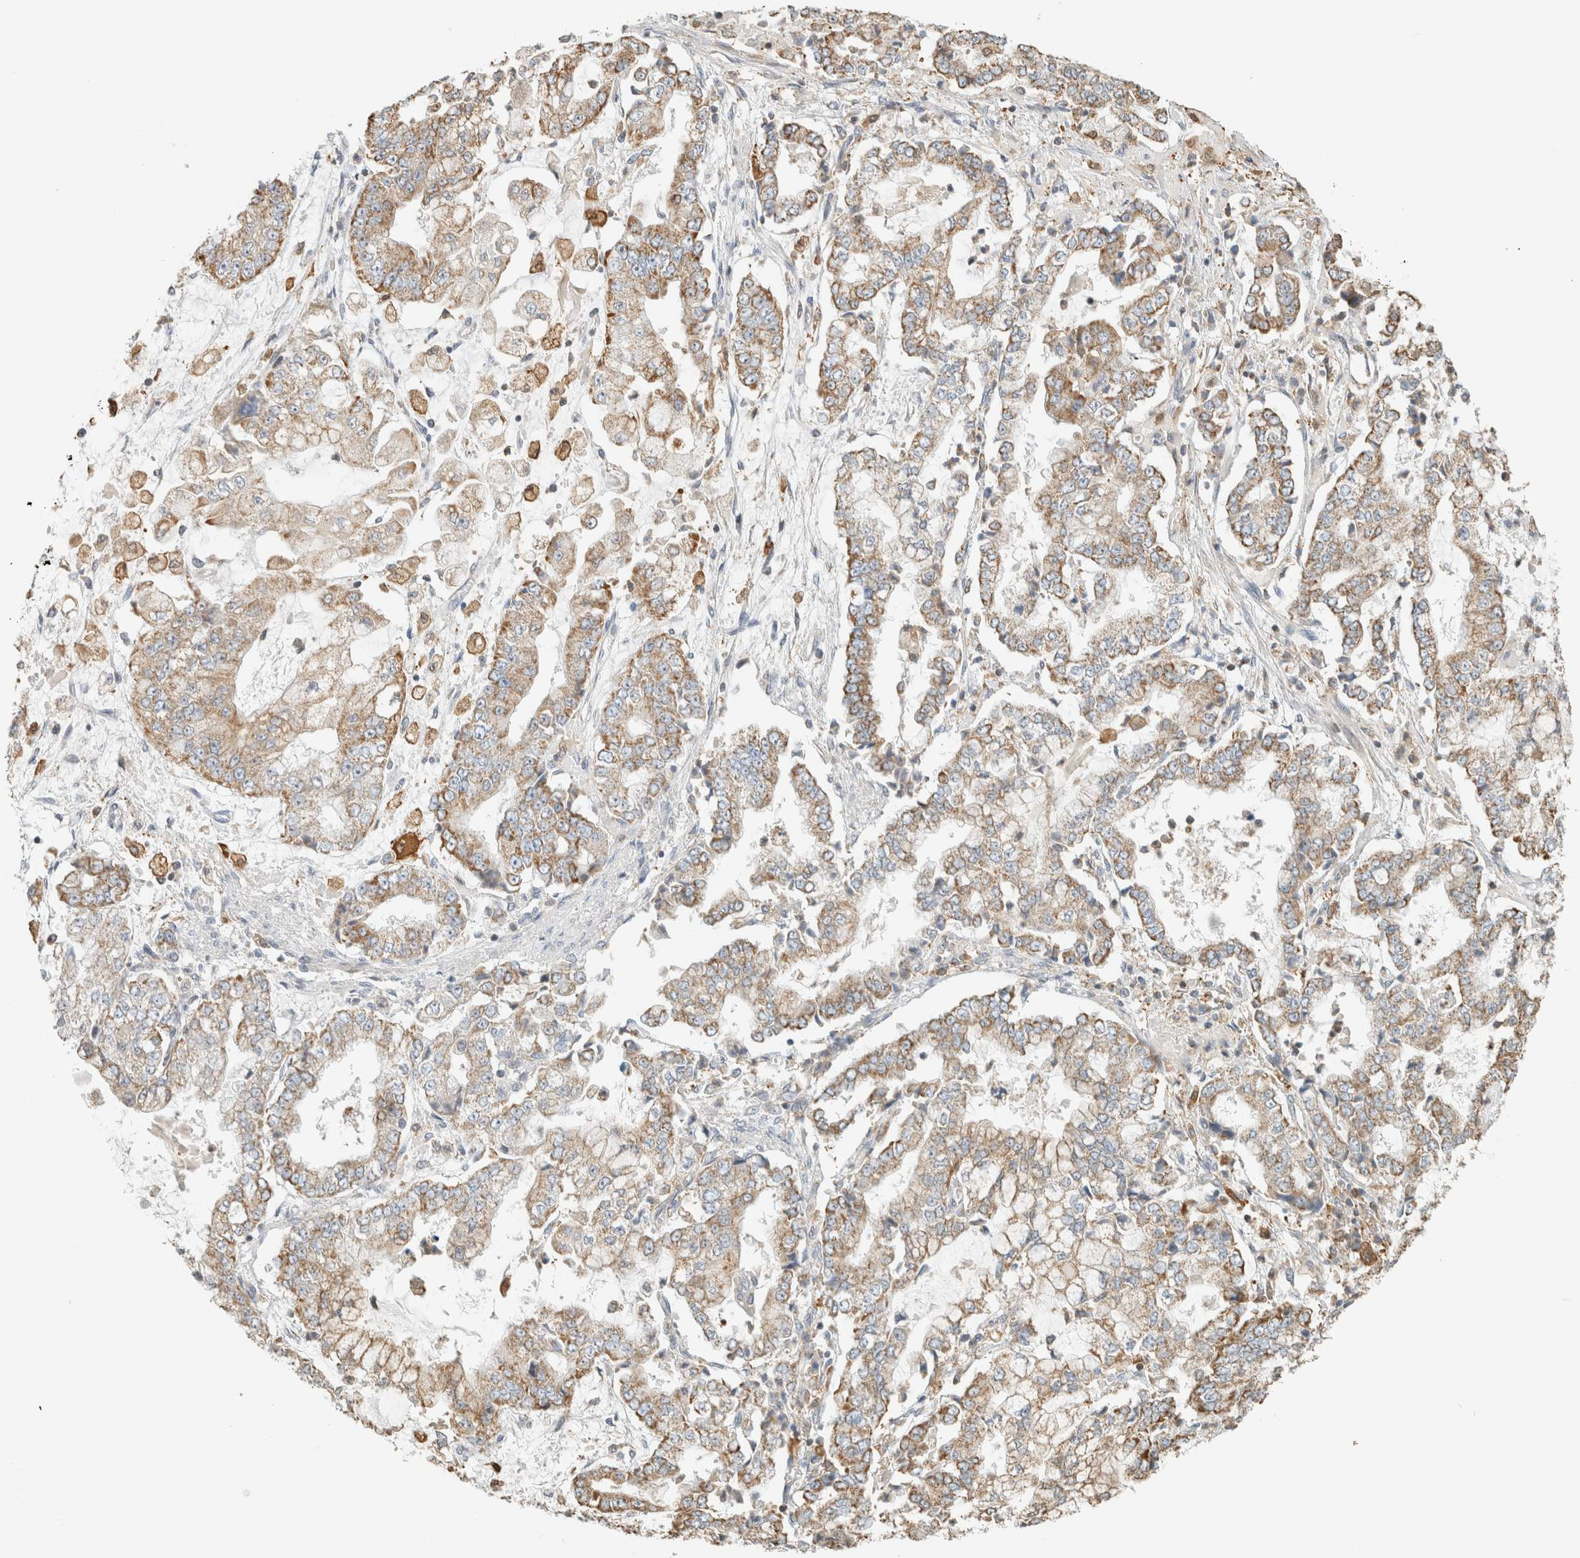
{"staining": {"intensity": "weak", "quantity": ">75%", "location": "cytoplasmic/membranous"}, "tissue": "stomach cancer", "cell_type": "Tumor cells", "image_type": "cancer", "snomed": [{"axis": "morphology", "description": "Adenocarcinoma, NOS"}, {"axis": "topography", "description": "Stomach"}], "caption": "High-power microscopy captured an IHC histopathology image of stomach adenocarcinoma, revealing weak cytoplasmic/membranous staining in approximately >75% of tumor cells.", "gene": "CAPG", "patient": {"sex": "male", "age": 76}}